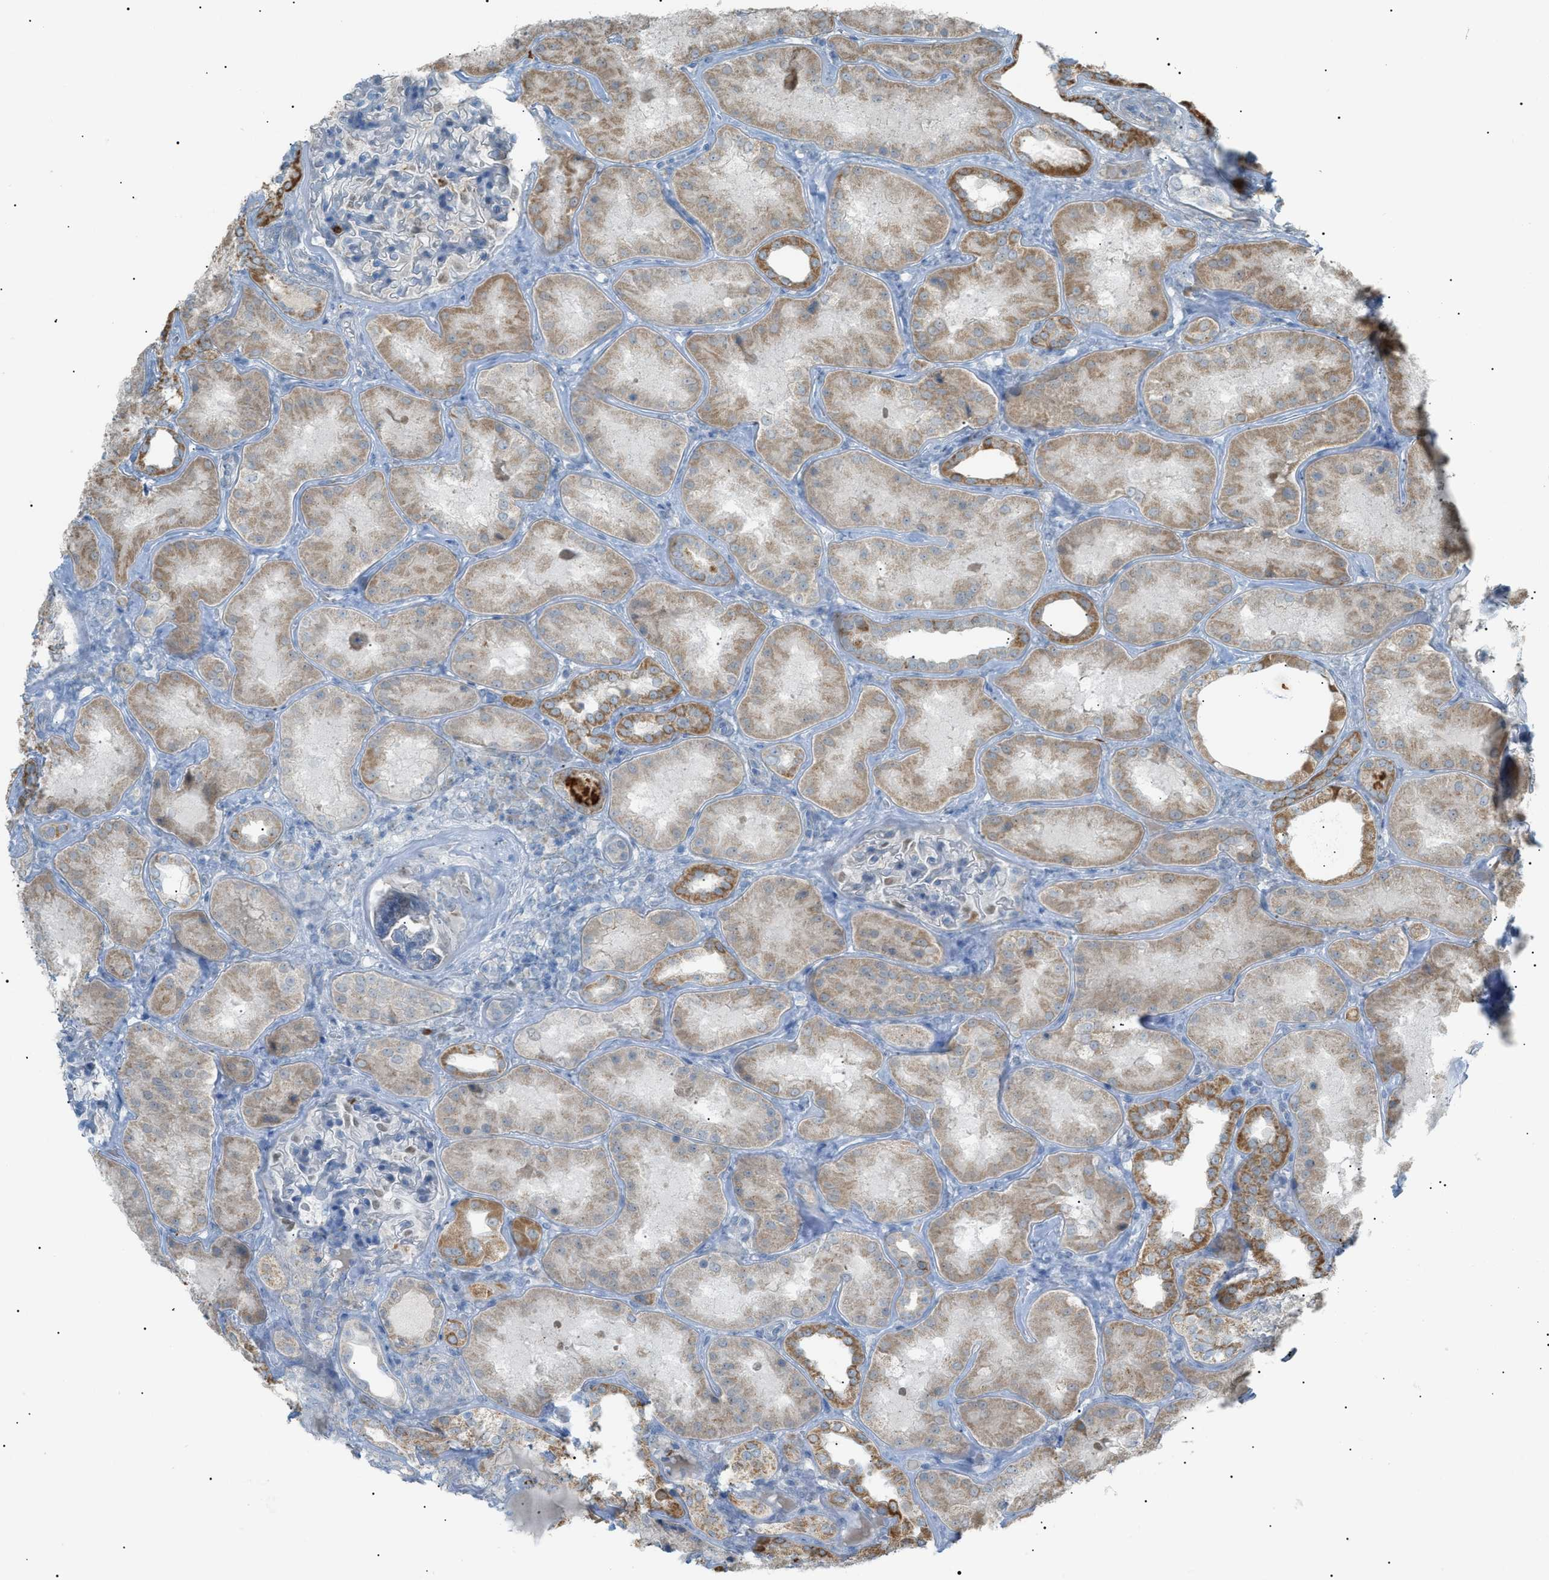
{"staining": {"intensity": "negative", "quantity": "none", "location": "none"}, "tissue": "kidney", "cell_type": "Cells in glomeruli", "image_type": "normal", "snomed": [{"axis": "morphology", "description": "Normal tissue, NOS"}, {"axis": "topography", "description": "Kidney"}], "caption": "This is a photomicrograph of immunohistochemistry staining of benign kidney, which shows no staining in cells in glomeruli. (Brightfield microscopy of DAB immunohistochemistry (IHC) at high magnification).", "gene": "ZNF516", "patient": {"sex": "female", "age": 56}}